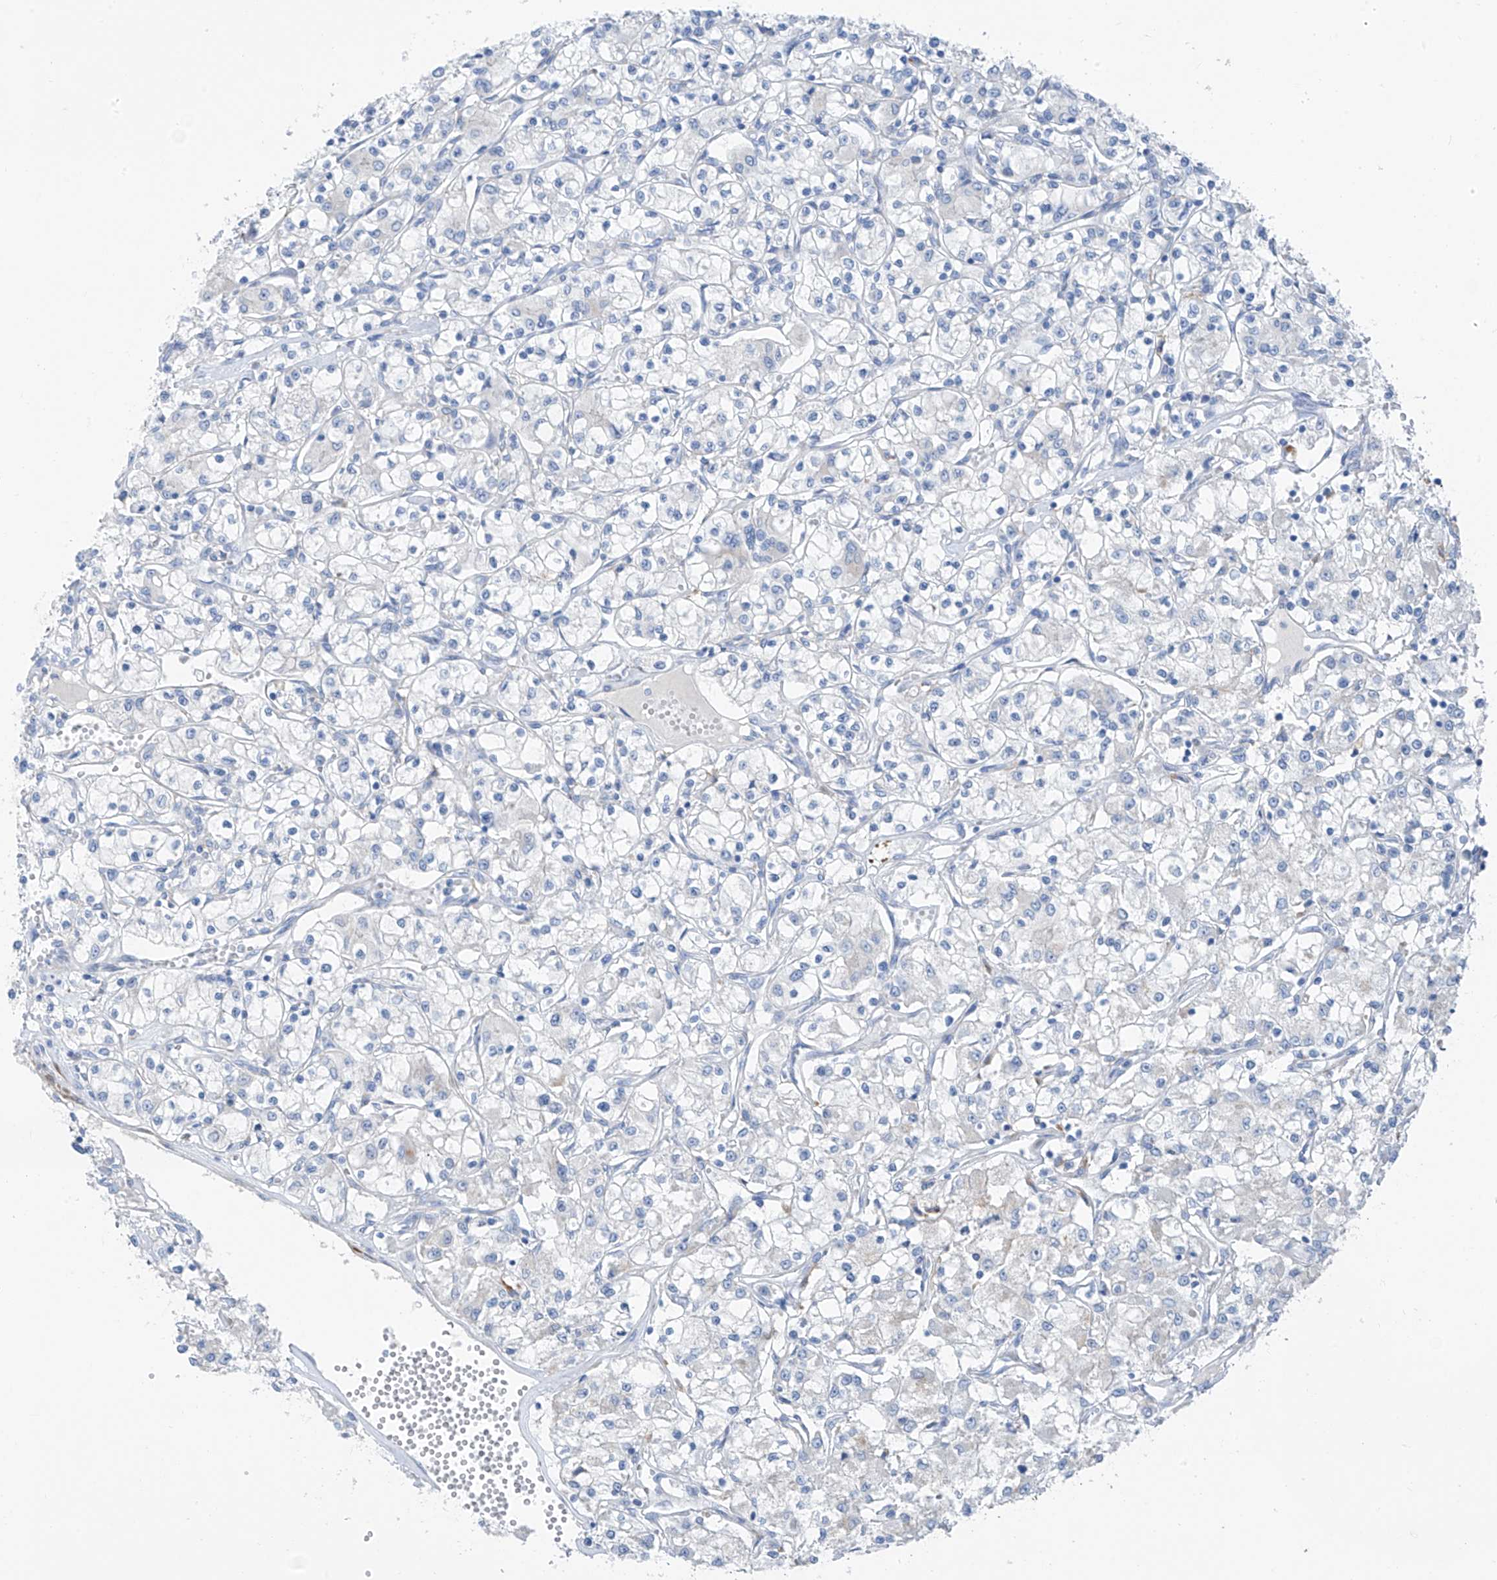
{"staining": {"intensity": "negative", "quantity": "none", "location": "none"}, "tissue": "renal cancer", "cell_type": "Tumor cells", "image_type": "cancer", "snomed": [{"axis": "morphology", "description": "Adenocarcinoma, NOS"}, {"axis": "topography", "description": "Kidney"}], "caption": "High magnification brightfield microscopy of adenocarcinoma (renal) stained with DAB (brown) and counterstained with hematoxylin (blue): tumor cells show no significant positivity.", "gene": "GLMP", "patient": {"sex": "female", "age": 59}}